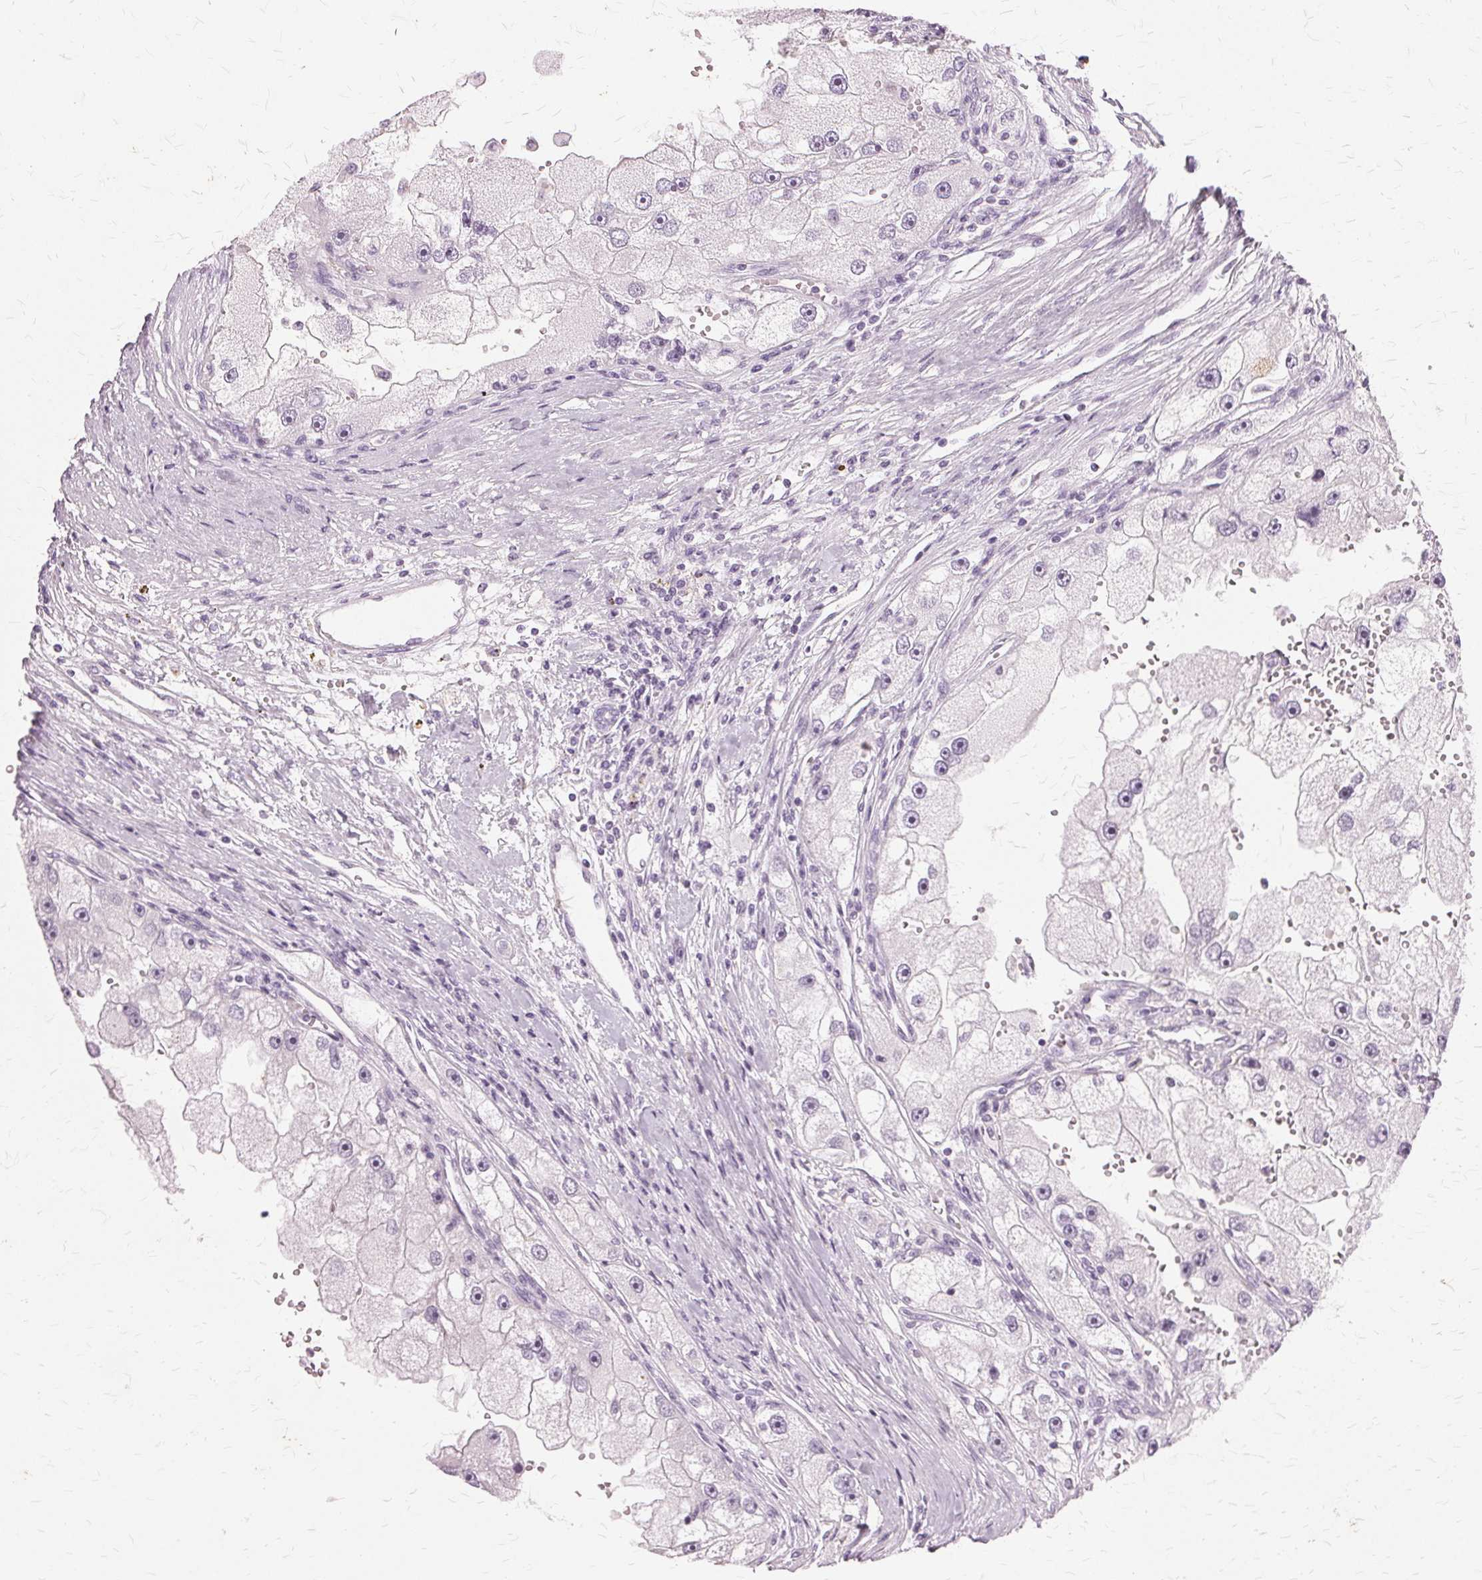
{"staining": {"intensity": "negative", "quantity": "none", "location": "none"}, "tissue": "renal cancer", "cell_type": "Tumor cells", "image_type": "cancer", "snomed": [{"axis": "morphology", "description": "Adenocarcinoma, NOS"}, {"axis": "topography", "description": "Kidney"}], "caption": "This is an IHC photomicrograph of human renal cancer (adenocarcinoma). There is no staining in tumor cells.", "gene": "SLC45A3", "patient": {"sex": "male", "age": 63}}